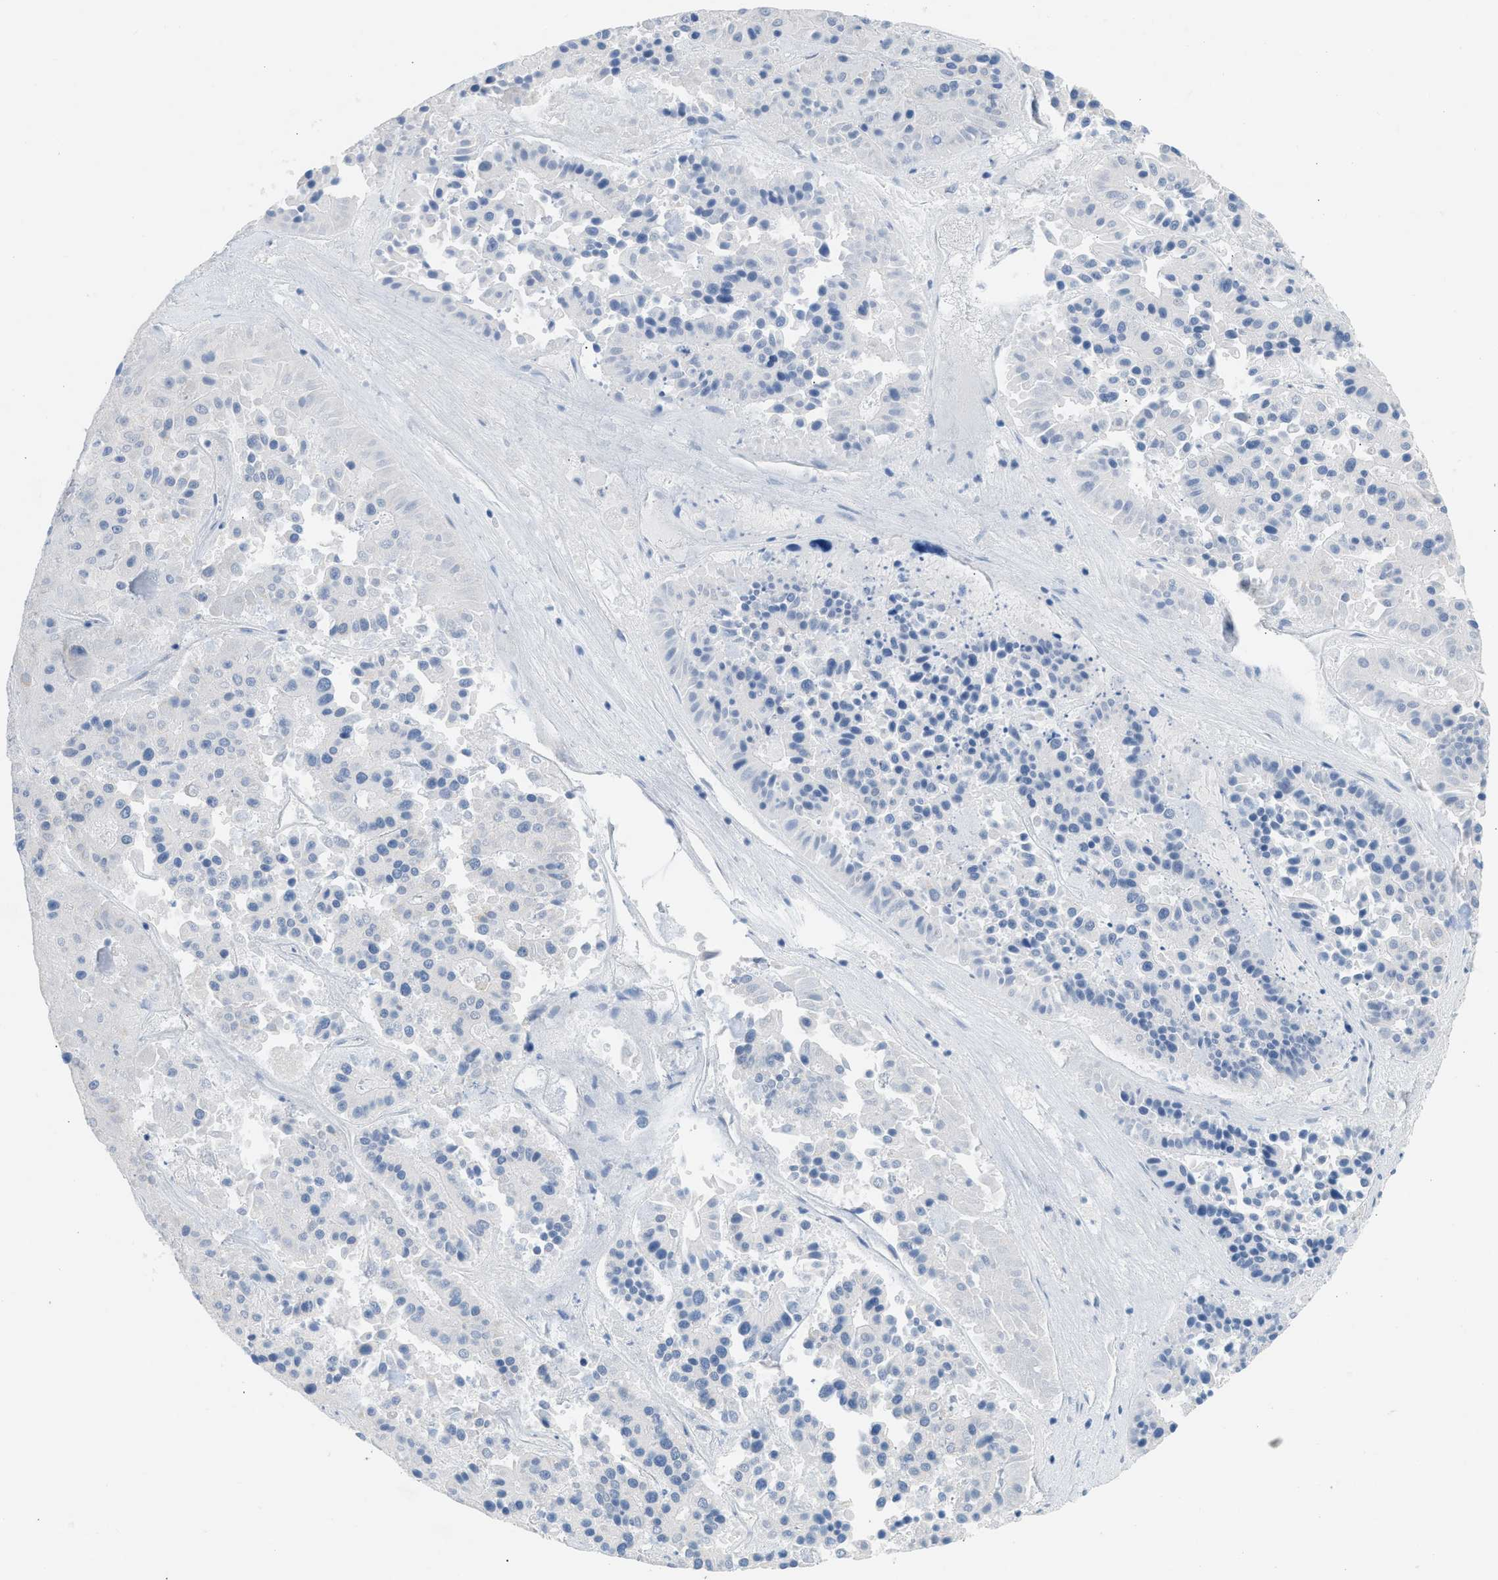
{"staining": {"intensity": "negative", "quantity": "none", "location": "none"}, "tissue": "pancreatic cancer", "cell_type": "Tumor cells", "image_type": "cancer", "snomed": [{"axis": "morphology", "description": "Adenocarcinoma, NOS"}, {"axis": "topography", "description": "Pancreas"}], "caption": "Pancreatic adenocarcinoma stained for a protein using IHC reveals no staining tumor cells.", "gene": "NDUFS8", "patient": {"sex": "male", "age": 50}}